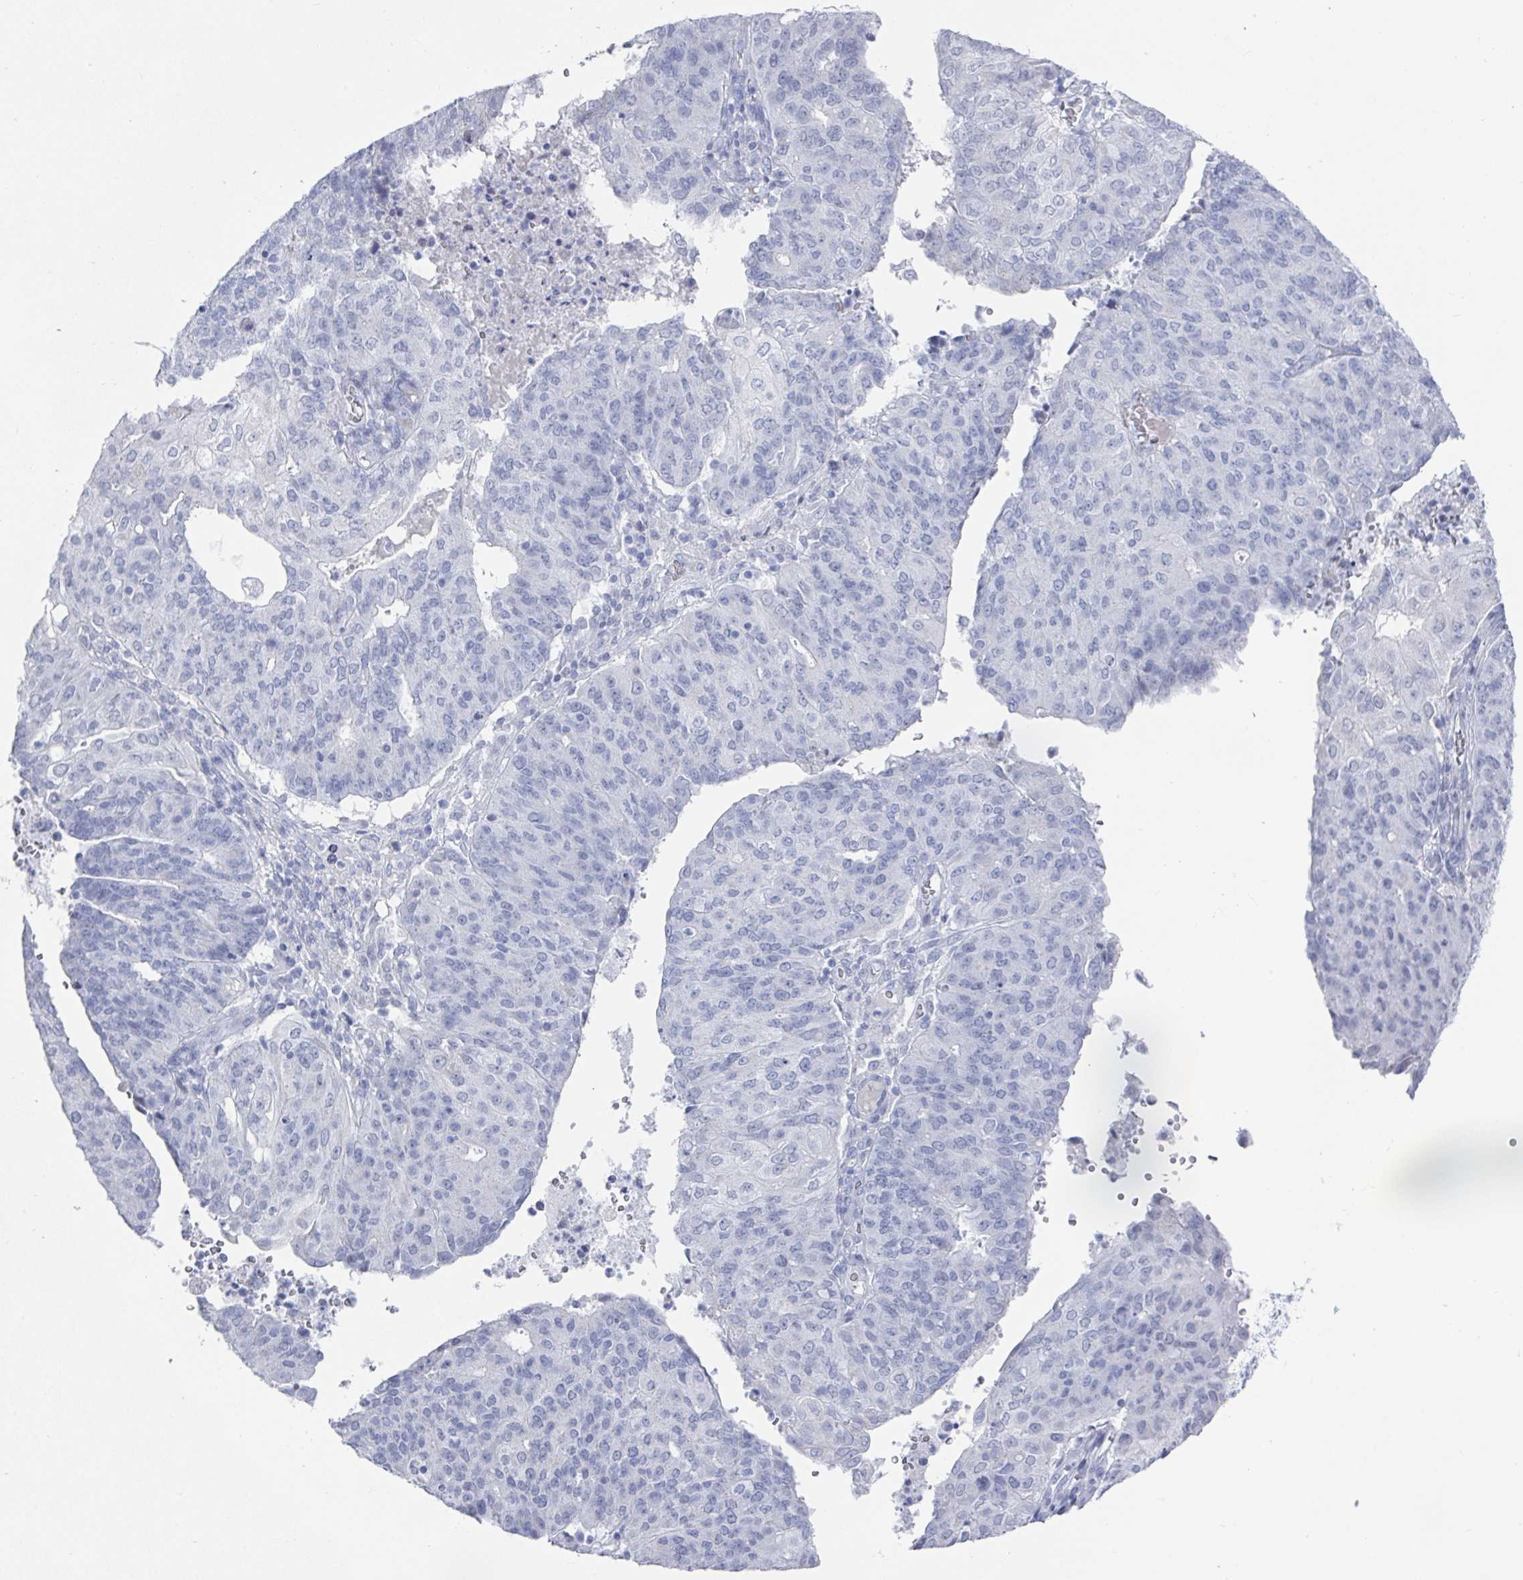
{"staining": {"intensity": "negative", "quantity": "none", "location": "none"}, "tissue": "endometrial cancer", "cell_type": "Tumor cells", "image_type": "cancer", "snomed": [{"axis": "morphology", "description": "Adenocarcinoma, NOS"}, {"axis": "topography", "description": "Endometrium"}], "caption": "This photomicrograph is of endometrial cancer (adenocarcinoma) stained with IHC to label a protein in brown with the nuclei are counter-stained blue. There is no expression in tumor cells.", "gene": "CAMKV", "patient": {"sex": "female", "age": 82}}